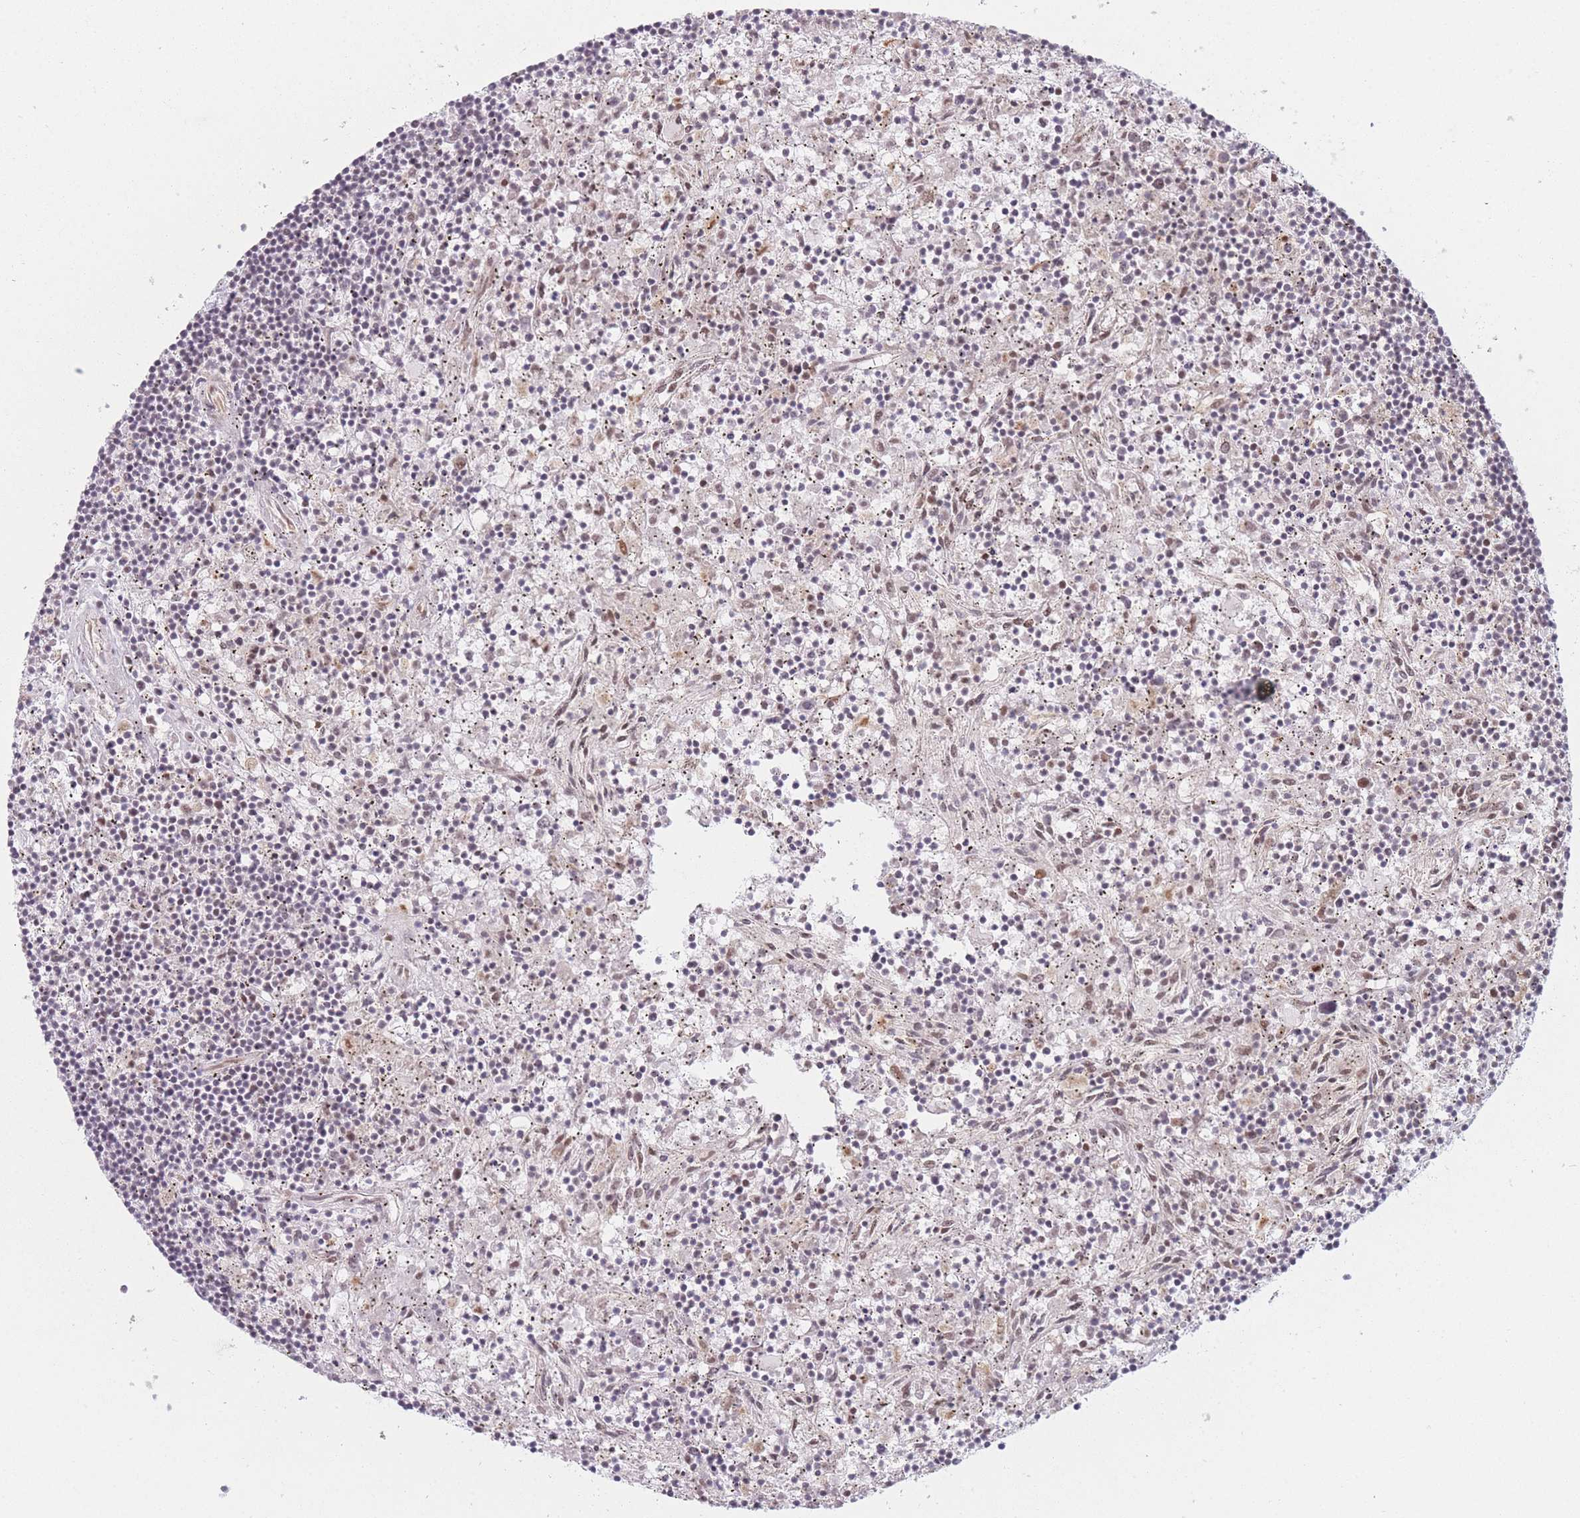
{"staining": {"intensity": "negative", "quantity": "none", "location": "none"}, "tissue": "lymphoma", "cell_type": "Tumor cells", "image_type": "cancer", "snomed": [{"axis": "morphology", "description": "Malignant lymphoma, non-Hodgkin's type, Low grade"}, {"axis": "topography", "description": "Spleen"}], "caption": "The immunohistochemistry (IHC) image has no significant staining in tumor cells of lymphoma tissue.", "gene": "SUPT6H", "patient": {"sex": "male", "age": 76}}